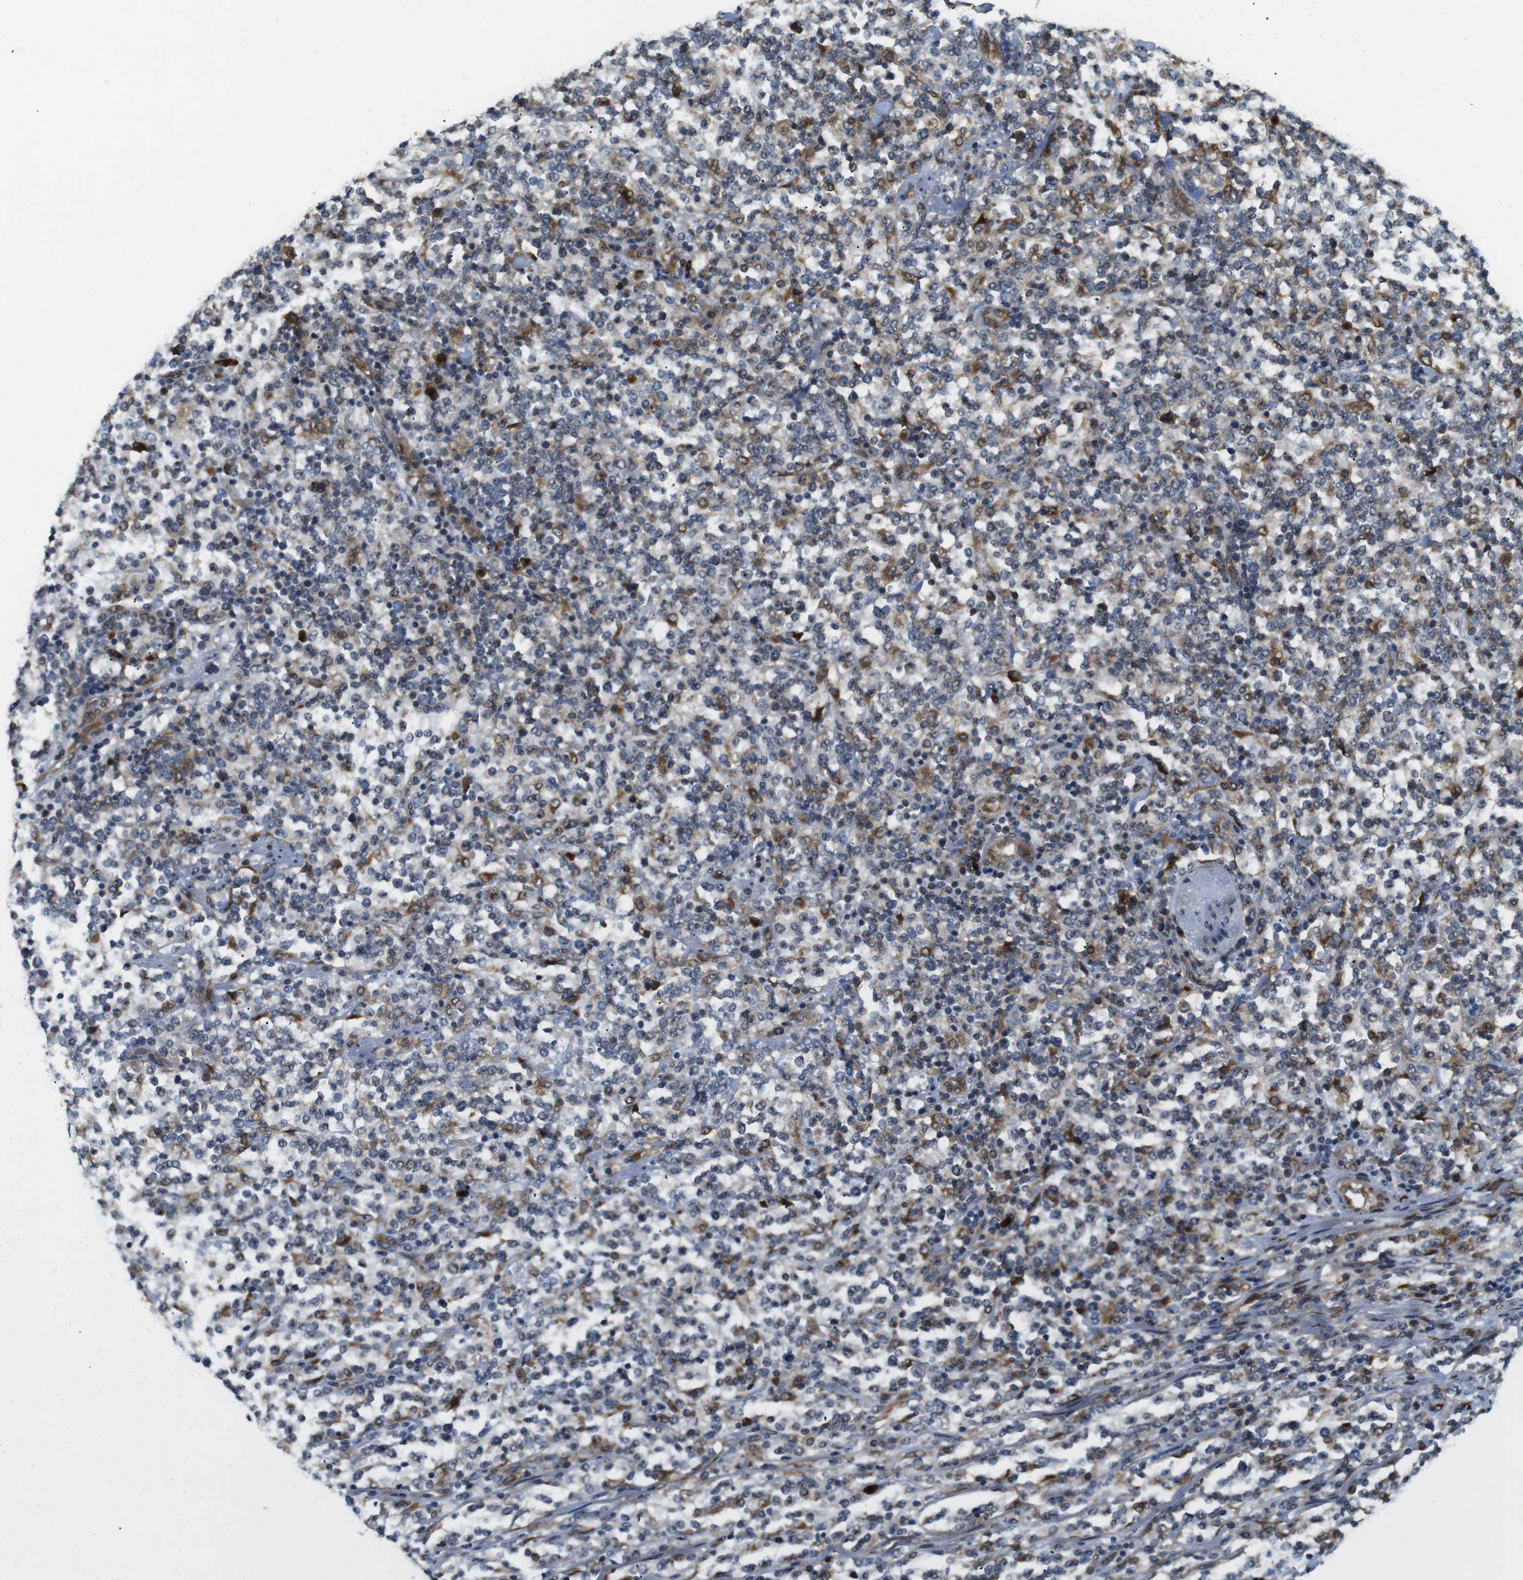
{"staining": {"intensity": "moderate", "quantity": "25%-75%", "location": "cytoplasmic/membranous"}, "tissue": "lymphoma", "cell_type": "Tumor cells", "image_type": "cancer", "snomed": [{"axis": "morphology", "description": "Malignant lymphoma, non-Hodgkin's type, High grade"}, {"axis": "topography", "description": "Soft tissue"}], "caption": "Moderate cytoplasmic/membranous protein expression is identified in about 25%-75% of tumor cells in high-grade malignant lymphoma, non-Hodgkin's type. The staining was performed using DAB (3,3'-diaminobenzidine), with brown indicating positive protein expression. Nuclei are stained blue with hematoxylin.", "gene": "TMEM143", "patient": {"sex": "male", "age": 18}}